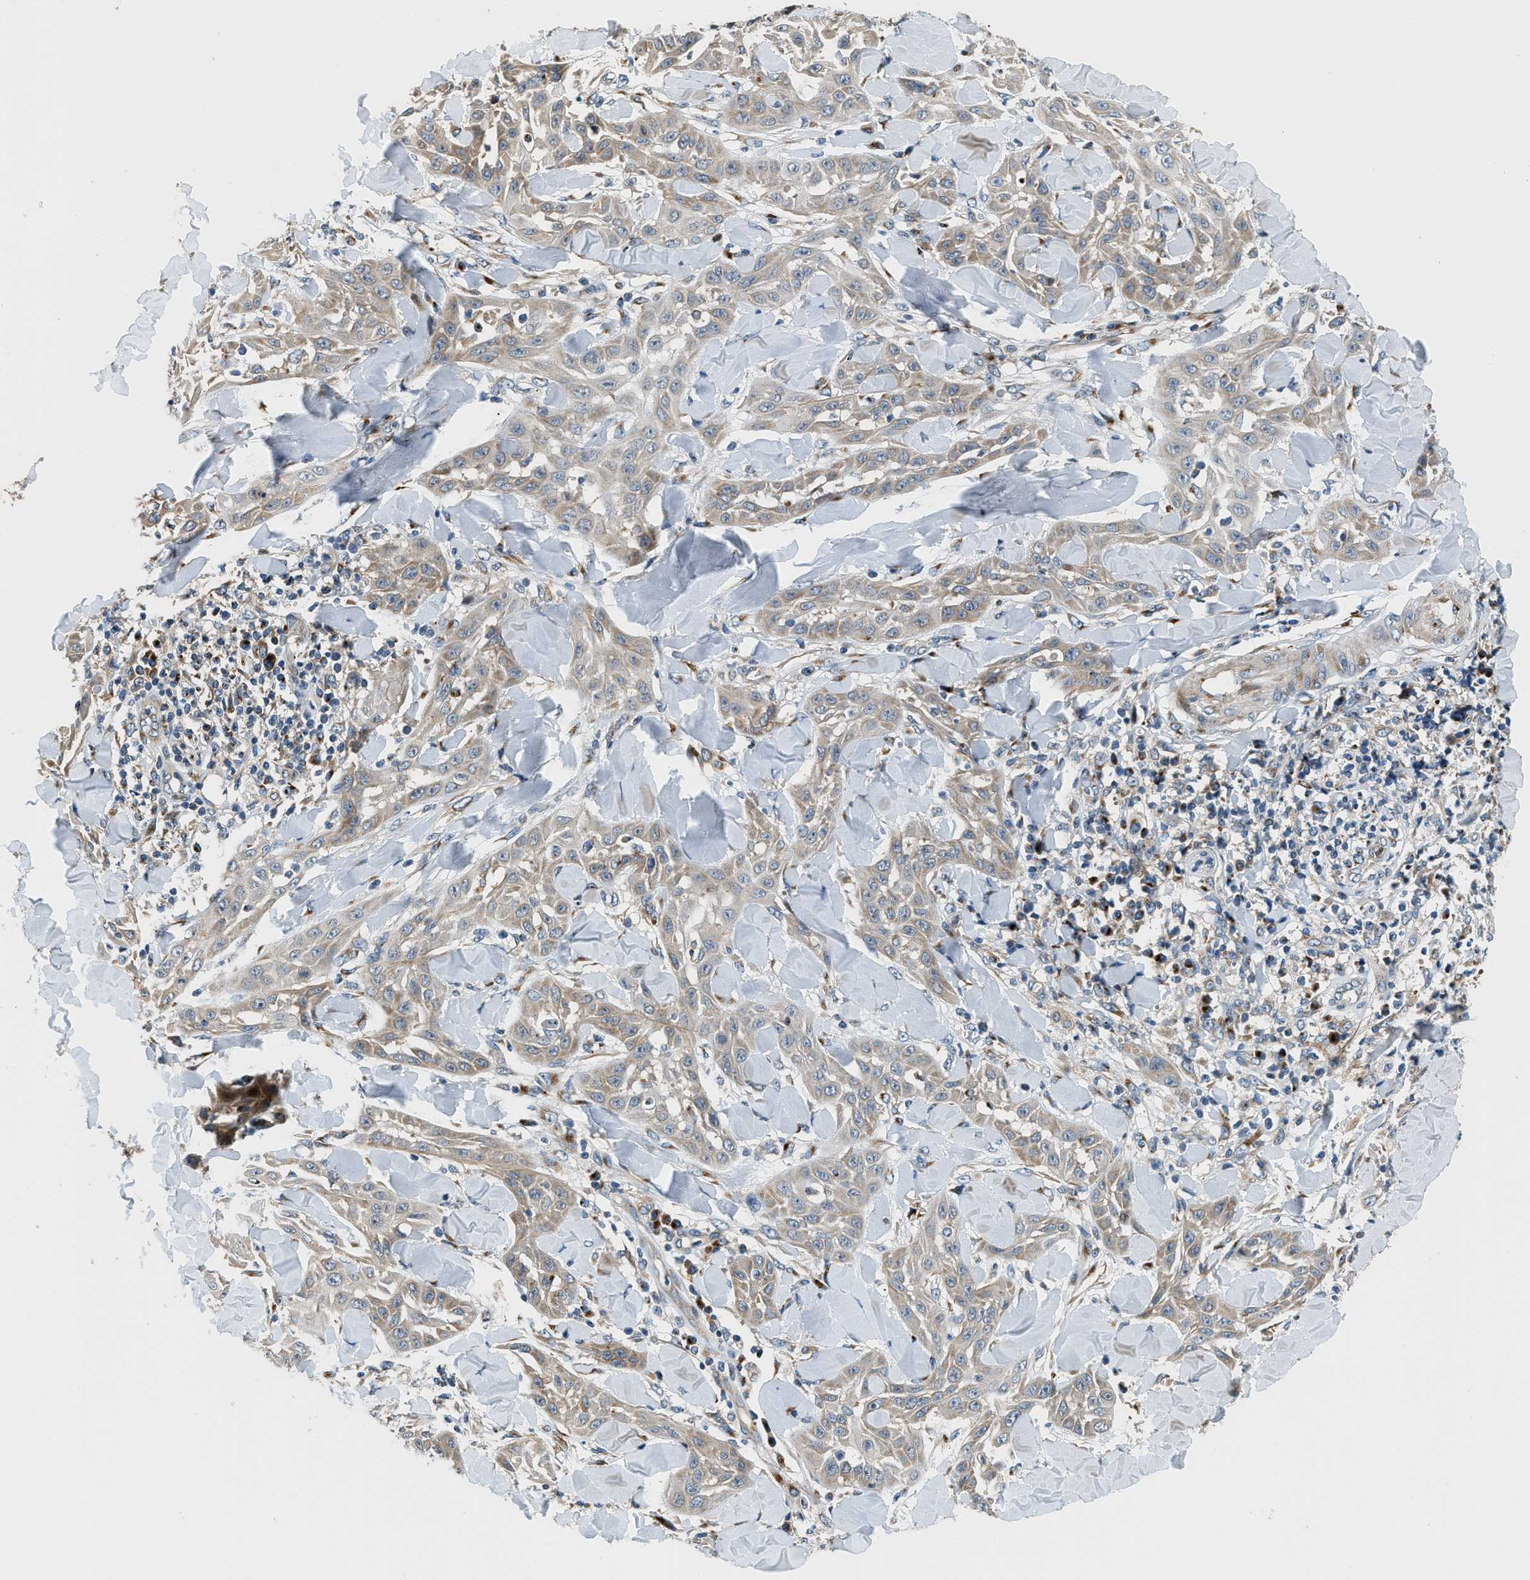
{"staining": {"intensity": "weak", "quantity": ">75%", "location": "cytoplasmic/membranous"}, "tissue": "skin cancer", "cell_type": "Tumor cells", "image_type": "cancer", "snomed": [{"axis": "morphology", "description": "Squamous cell carcinoma, NOS"}, {"axis": "topography", "description": "Skin"}], "caption": "Skin cancer tissue exhibits weak cytoplasmic/membranous positivity in approximately >75% of tumor cells, visualized by immunohistochemistry. (DAB IHC with brightfield microscopy, high magnification).", "gene": "FUT8", "patient": {"sex": "male", "age": 24}}